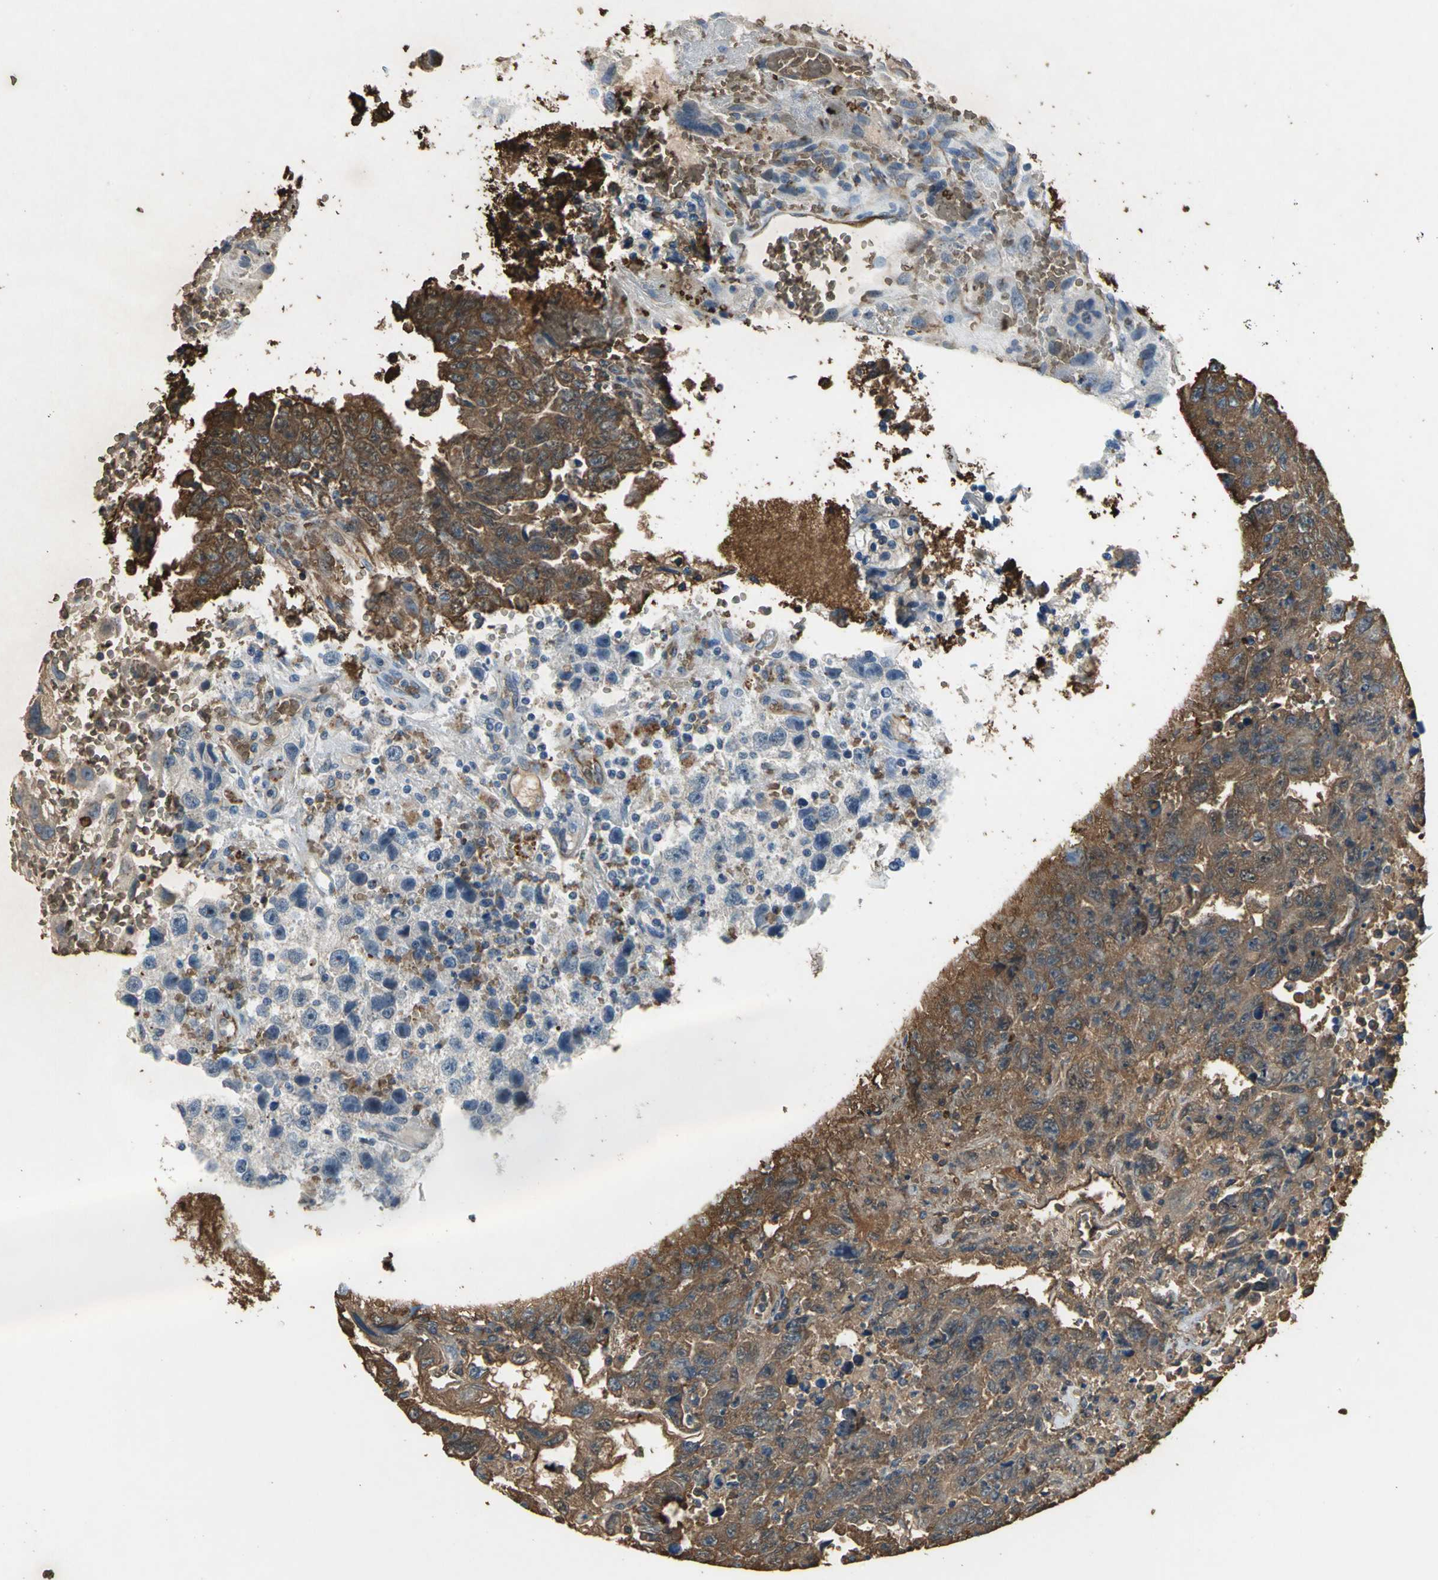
{"staining": {"intensity": "strong", "quantity": ">75%", "location": "cytoplasmic/membranous"}, "tissue": "testis cancer", "cell_type": "Tumor cells", "image_type": "cancer", "snomed": [{"axis": "morphology", "description": "Carcinoma, Embryonal, NOS"}, {"axis": "topography", "description": "Testis"}], "caption": "IHC (DAB) staining of embryonal carcinoma (testis) demonstrates strong cytoplasmic/membranous protein positivity in about >75% of tumor cells.", "gene": "TREM1", "patient": {"sex": "male", "age": 28}}